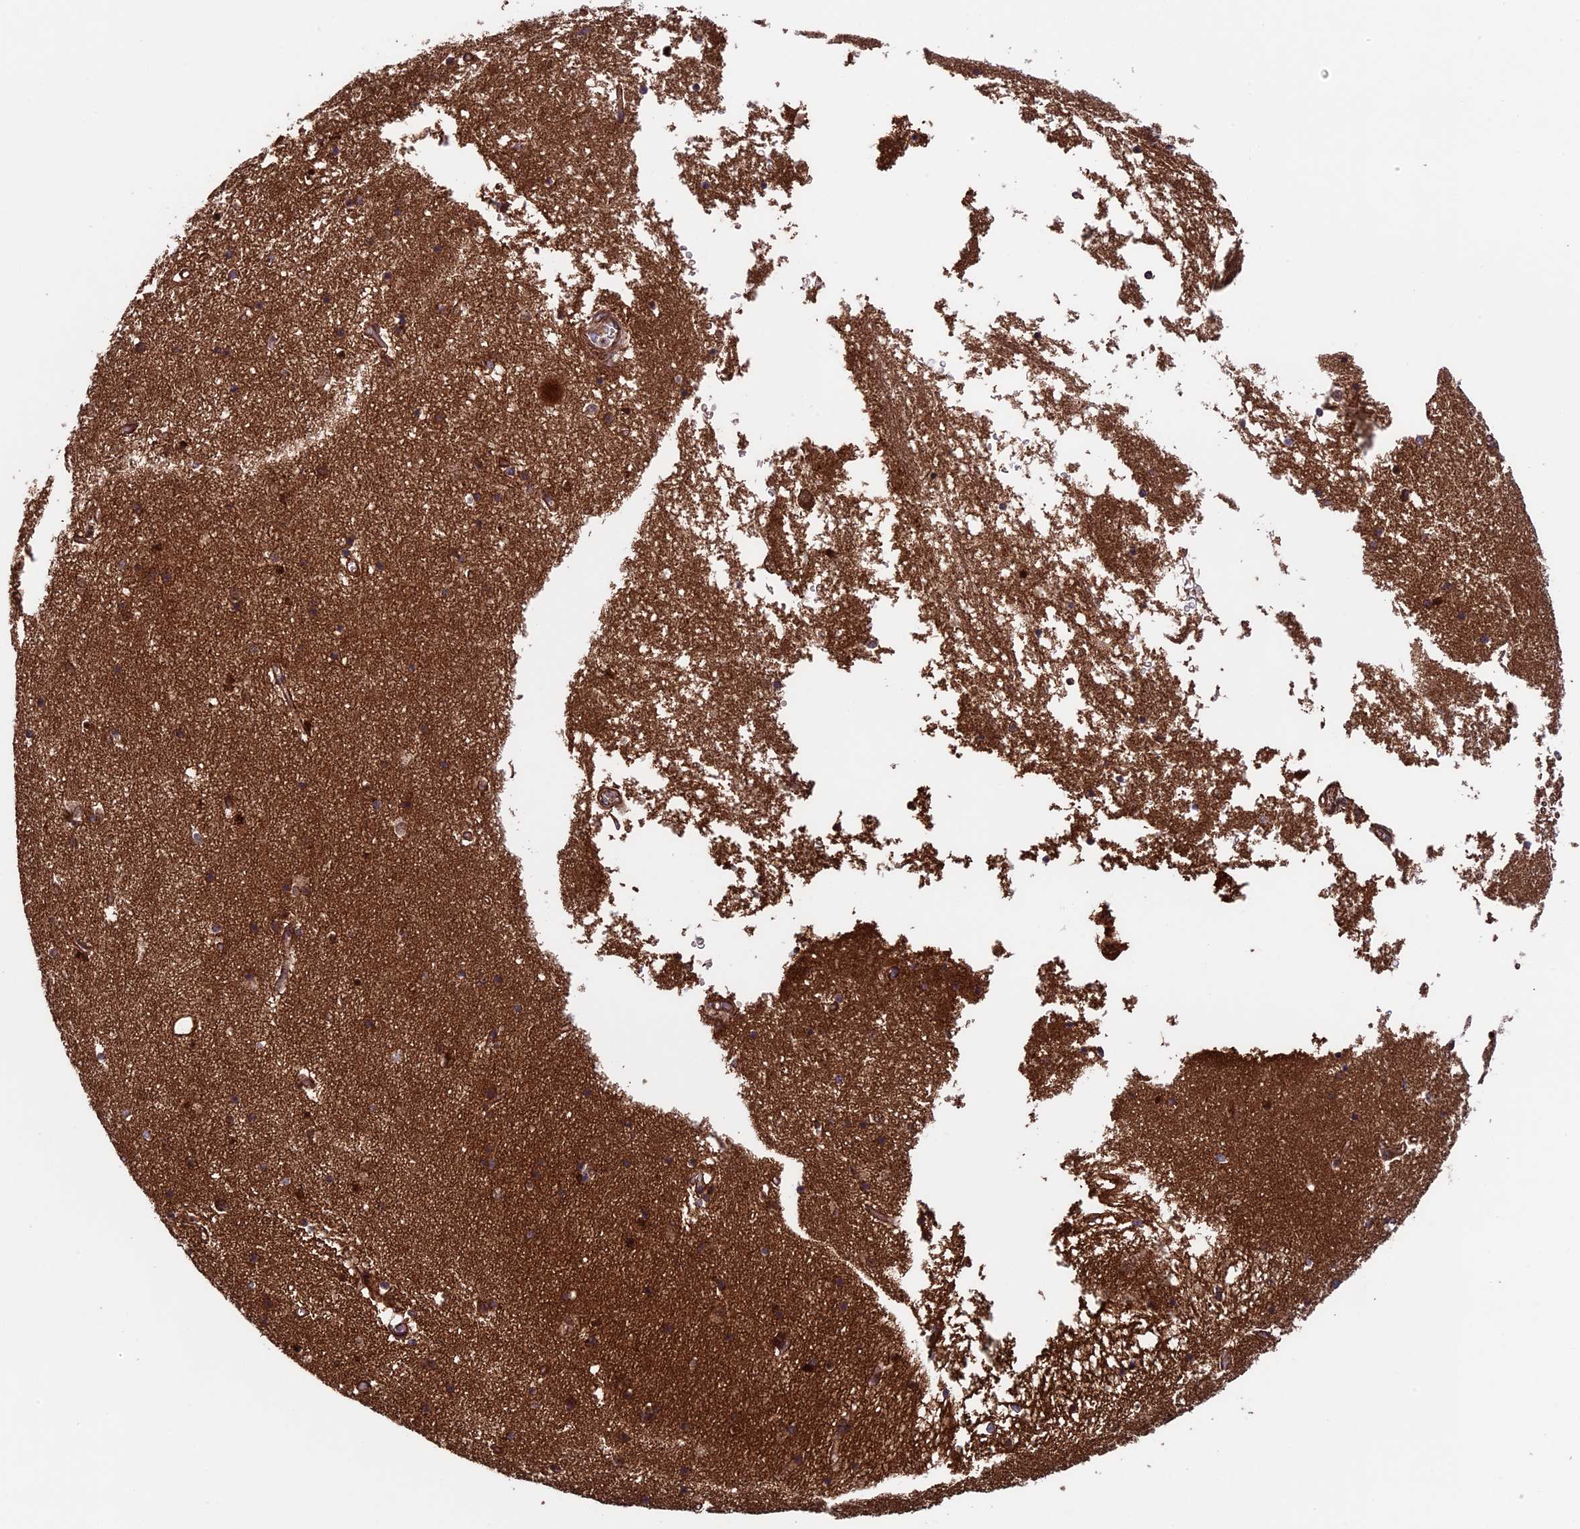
{"staining": {"intensity": "moderate", "quantity": ">75%", "location": "cytoplasmic/membranous"}, "tissue": "hippocampus", "cell_type": "Glial cells", "image_type": "normal", "snomed": [{"axis": "morphology", "description": "Normal tissue, NOS"}, {"axis": "topography", "description": "Hippocampus"}], "caption": "IHC of normal hippocampus shows medium levels of moderate cytoplasmic/membranous staining in about >75% of glial cells. (IHC, brightfield microscopy, high magnification).", "gene": "CCDC8", "patient": {"sex": "male", "age": 70}}